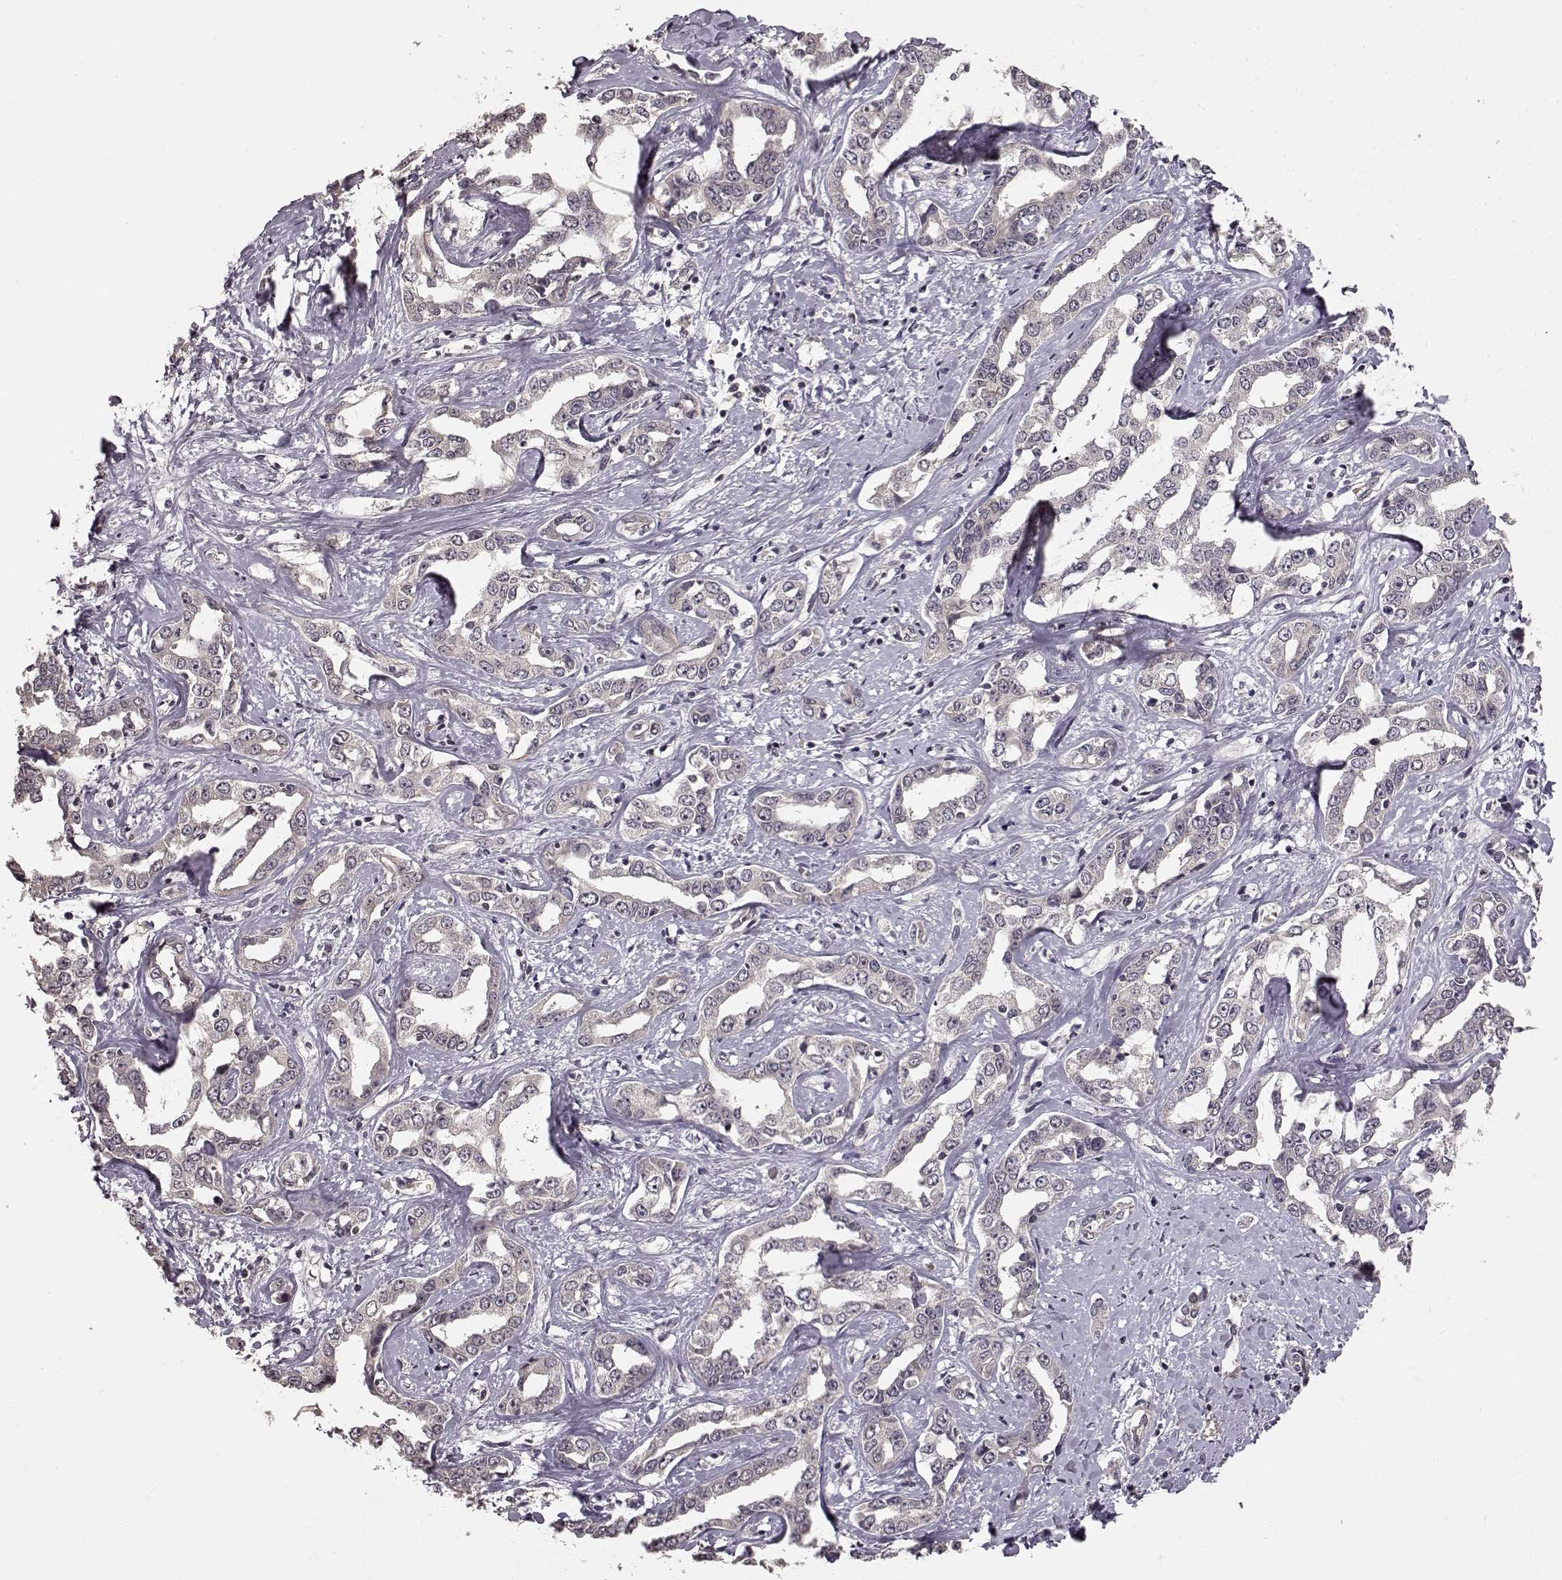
{"staining": {"intensity": "negative", "quantity": "none", "location": "none"}, "tissue": "liver cancer", "cell_type": "Tumor cells", "image_type": "cancer", "snomed": [{"axis": "morphology", "description": "Cholangiocarcinoma"}, {"axis": "topography", "description": "Liver"}], "caption": "A high-resolution photomicrograph shows immunohistochemistry staining of cholangiocarcinoma (liver), which reveals no significant expression in tumor cells.", "gene": "NTRK2", "patient": {"sex": "male", "age": 59}}